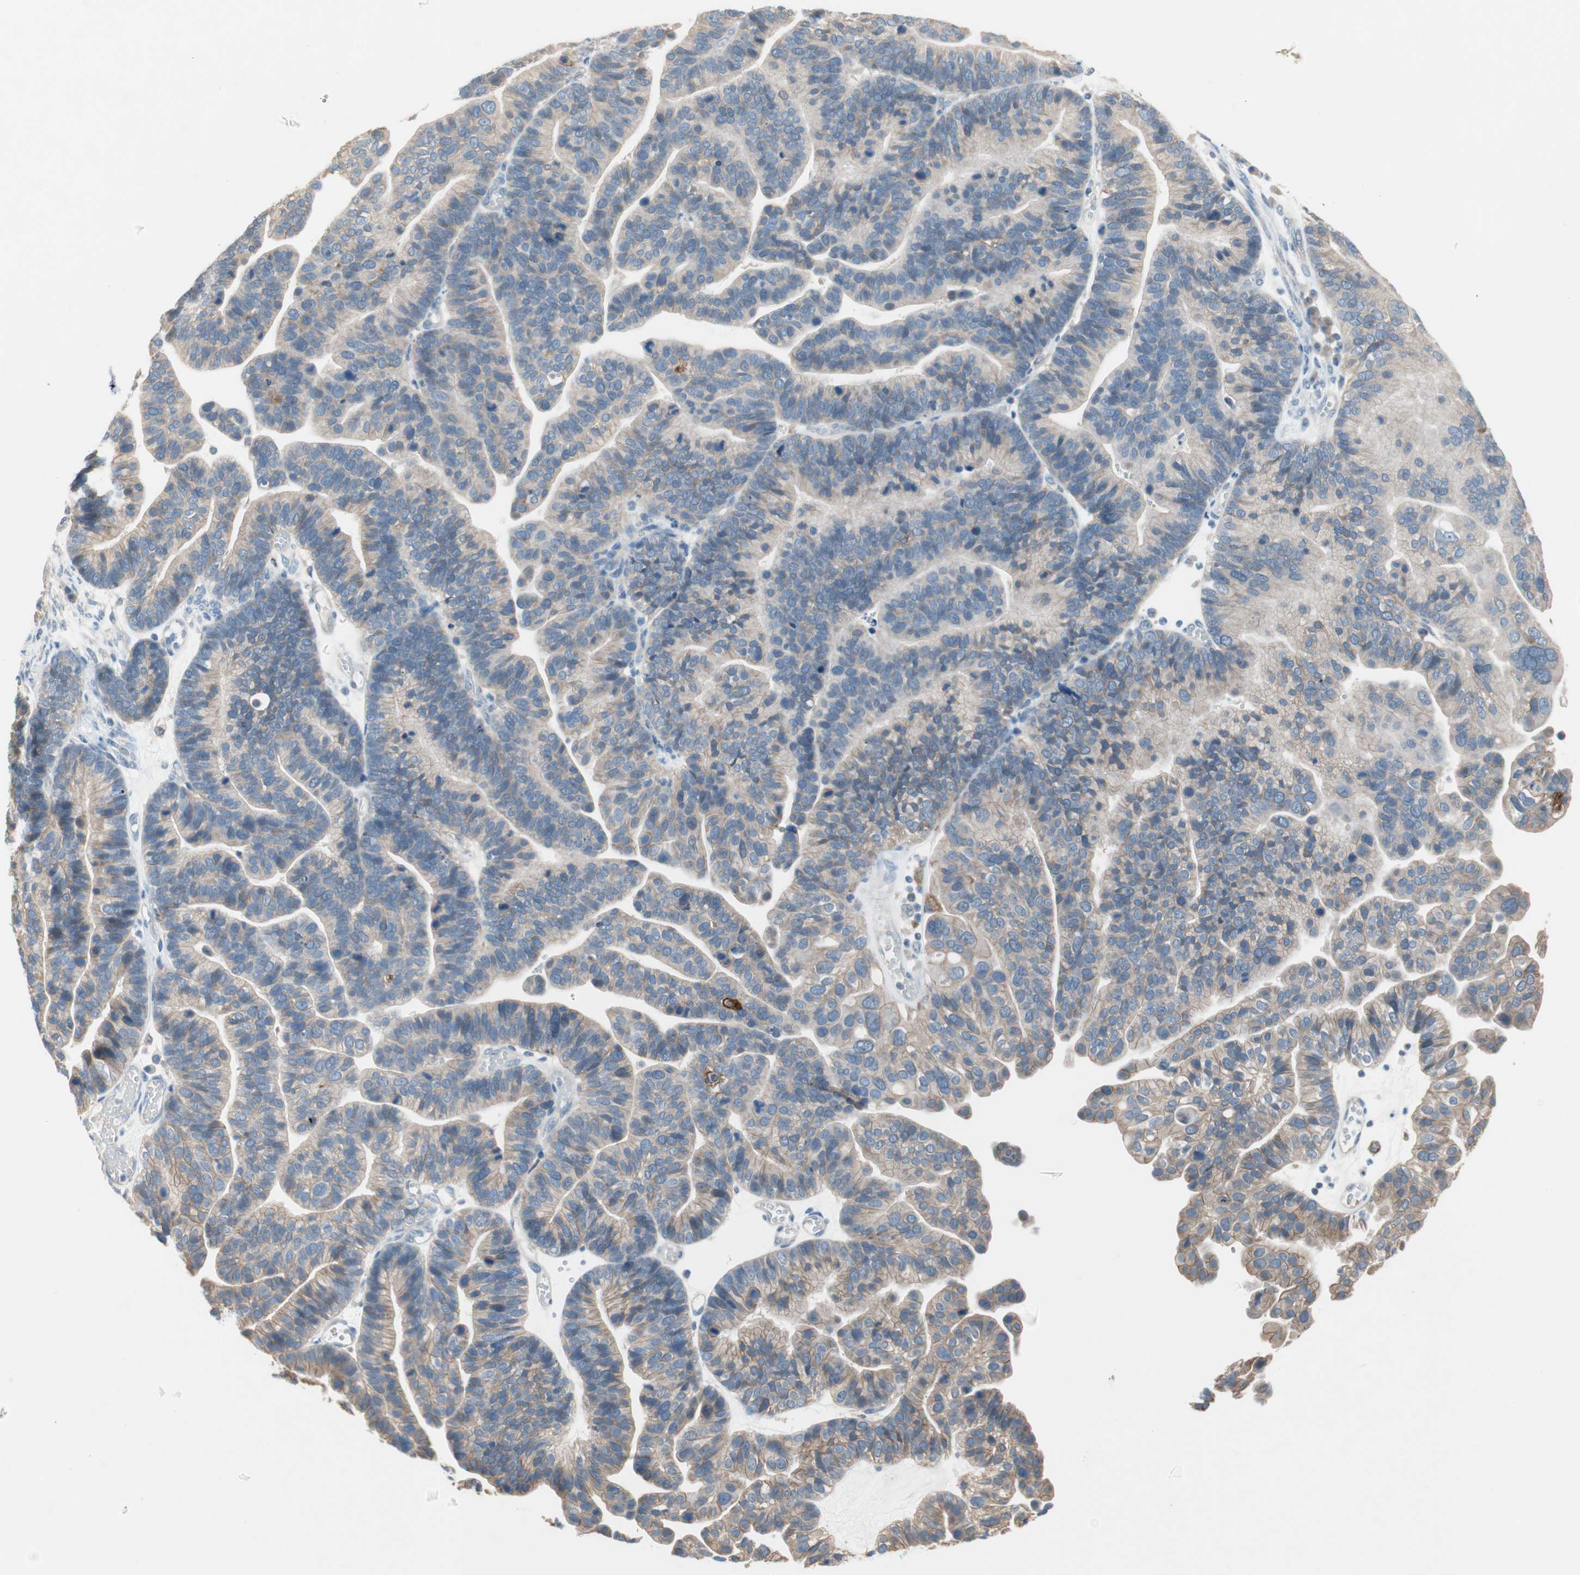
{"staining": {"intensity": "weak", "quantity": "<25%", "location": "cytoplasmic/membranous"}, "tissue": "ovarian cancer", "cell_type": "Tumor cells", "image_type": "cancer", "snomed": [{"axis": "morphology", "description": "Cystadenocarcinoma, serous, NOS"}, {"axis": "topography", "description": "Ovary"}], "caption": "This is an immunohistochemistry (IHC) histopathology image of ovarian cancer. There is no expression in tumor cells.", "gene": "GLUL", "patient": {"sex": "female", "age": 56}}